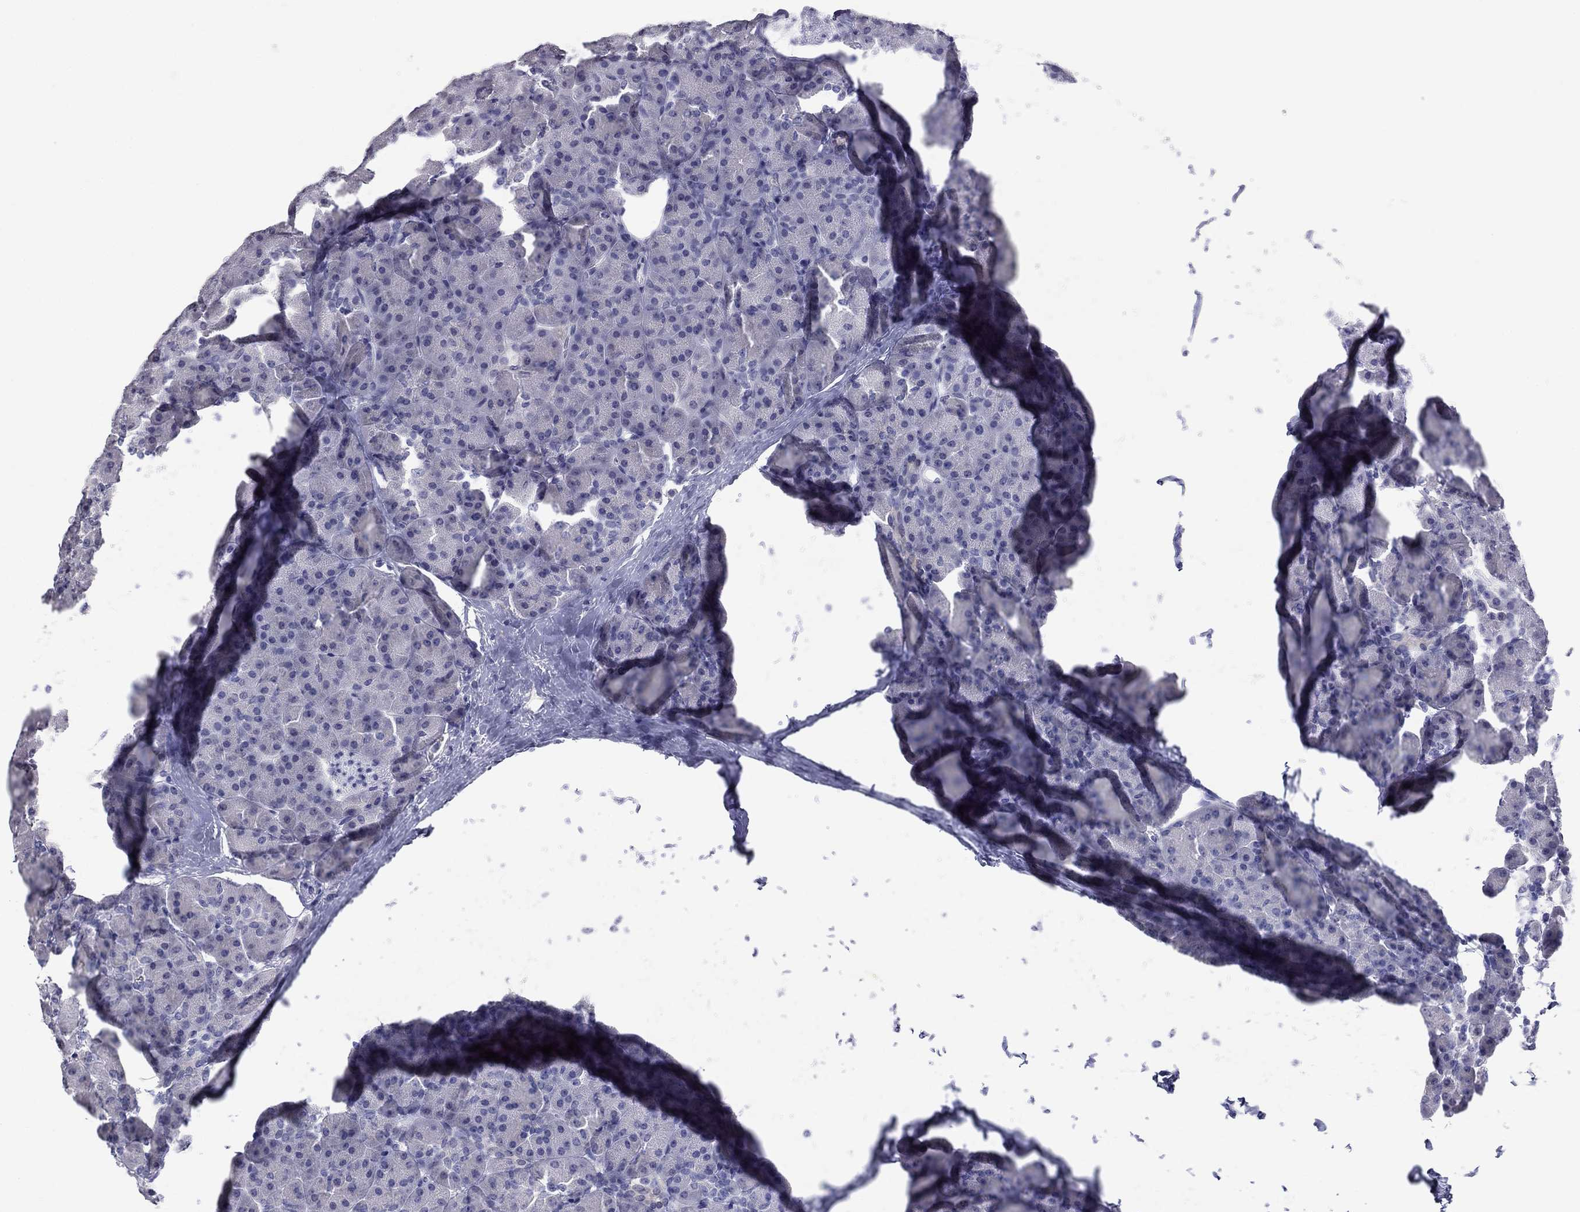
{"staining": {"intensity": "weak", "quantity": "<25%", "location": "cytoplasmic/membranous"}, "tissue": "pancreas", "cell_type": "Exocrine glandular cells", "image_type": "normal", "snomed": [{"axis": "morphology", "description": "Normal tissue, NOS"}, {"axis": "topography", "description": "Pancreas"}], "caption": "The image displays no staining of exocrine glandular cells in unremarkable pancreas.", "gene": "KRT75", "patient": {"sex": "female", "age": 44}}